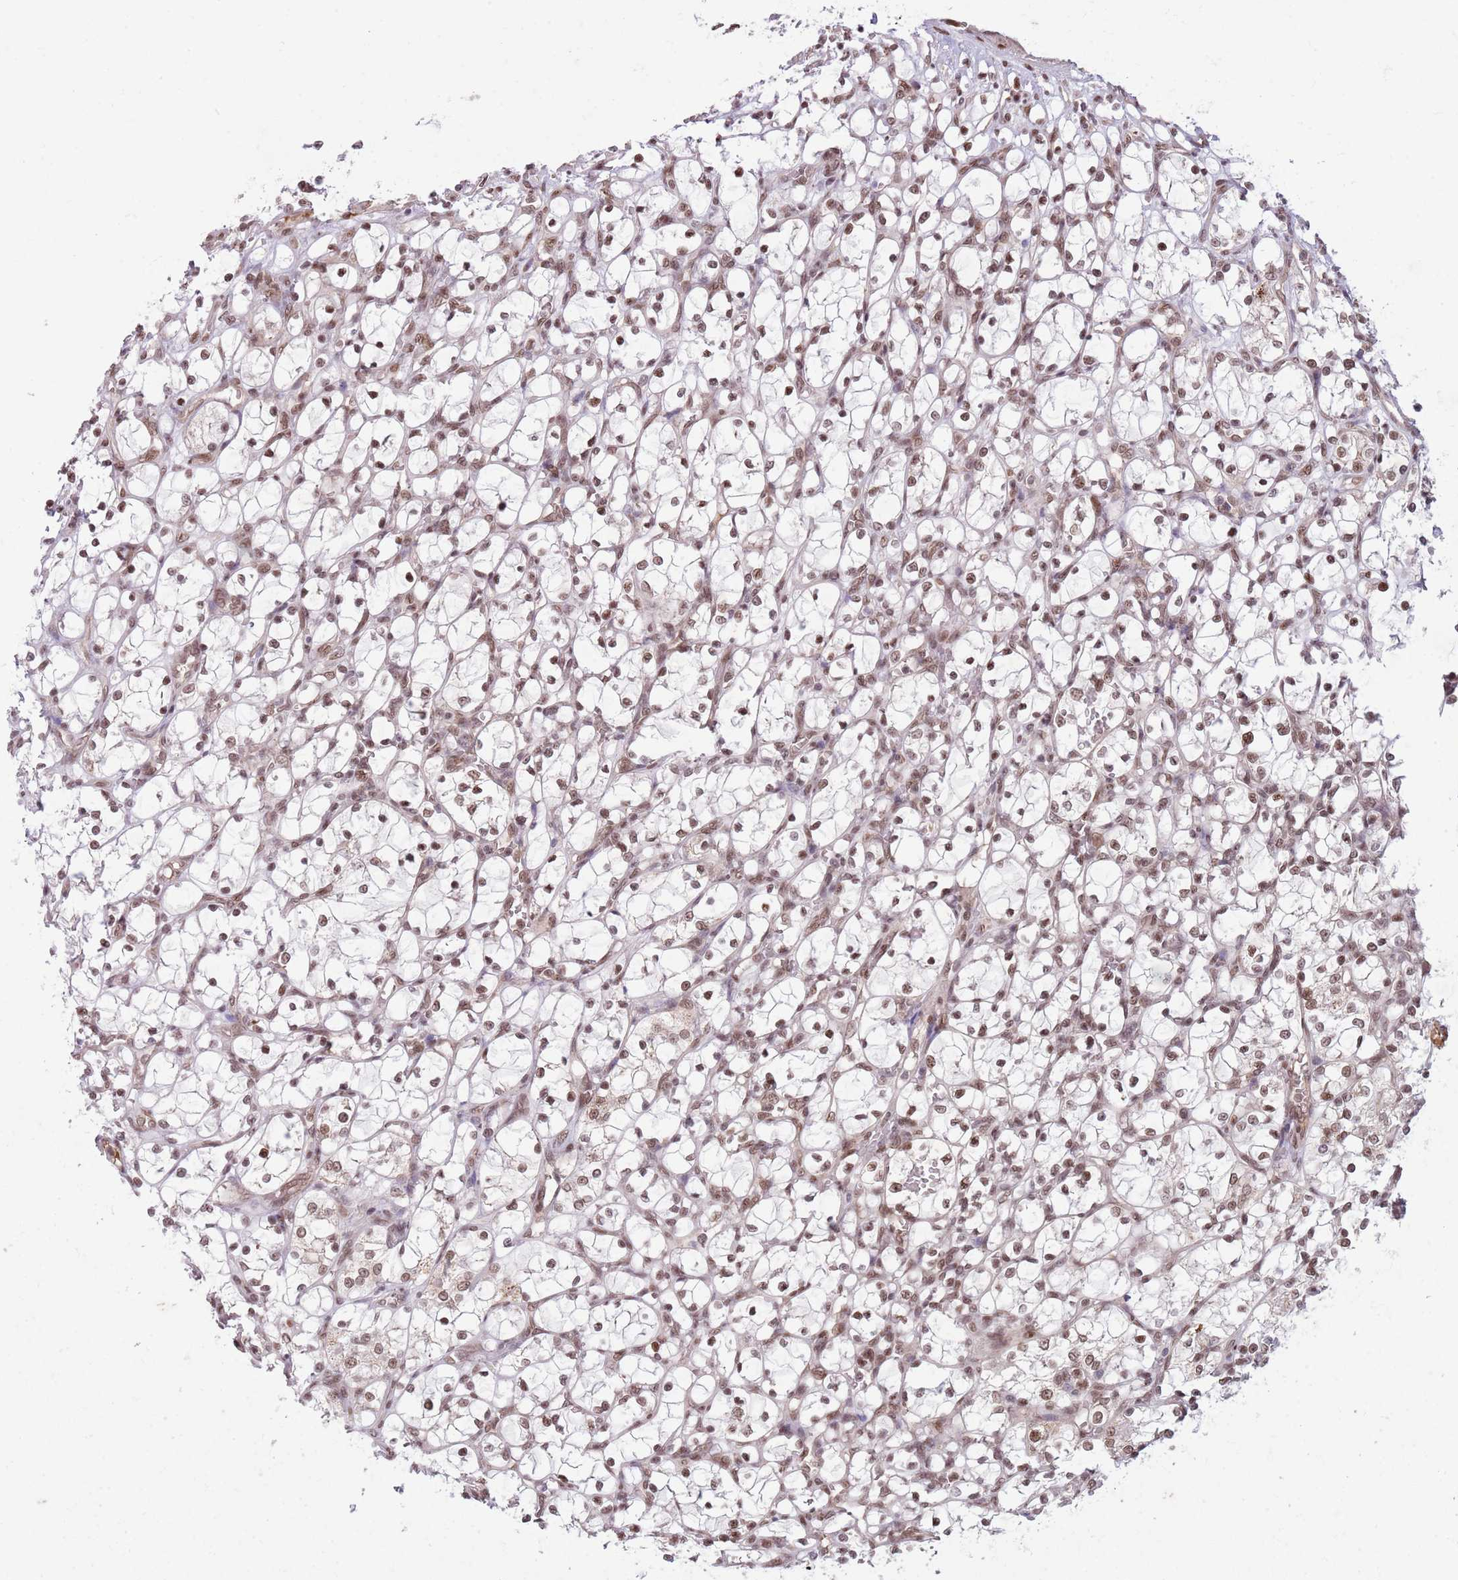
{"staining": {"intensity": "moderate", "quantity": ">75%", "location": "nuclear"}, "tissue": "renal cancer", "cell_type": "Tumor cells", "image_type": "cancer", "snomed": [{"axis": "morphology", "description": "Adenocarcinoma, NOS"}, {"axis": "topography", "description": "Kidney"}], "caption": "Immunohistochemical staining of renal cancer (adenocarcinoma) displays medium levels of moderate nuclear protein staining in approximately >75% of tumor cells.", "gene": "SIPA1L3", "patient": {"sex": "female", "age": 69}}